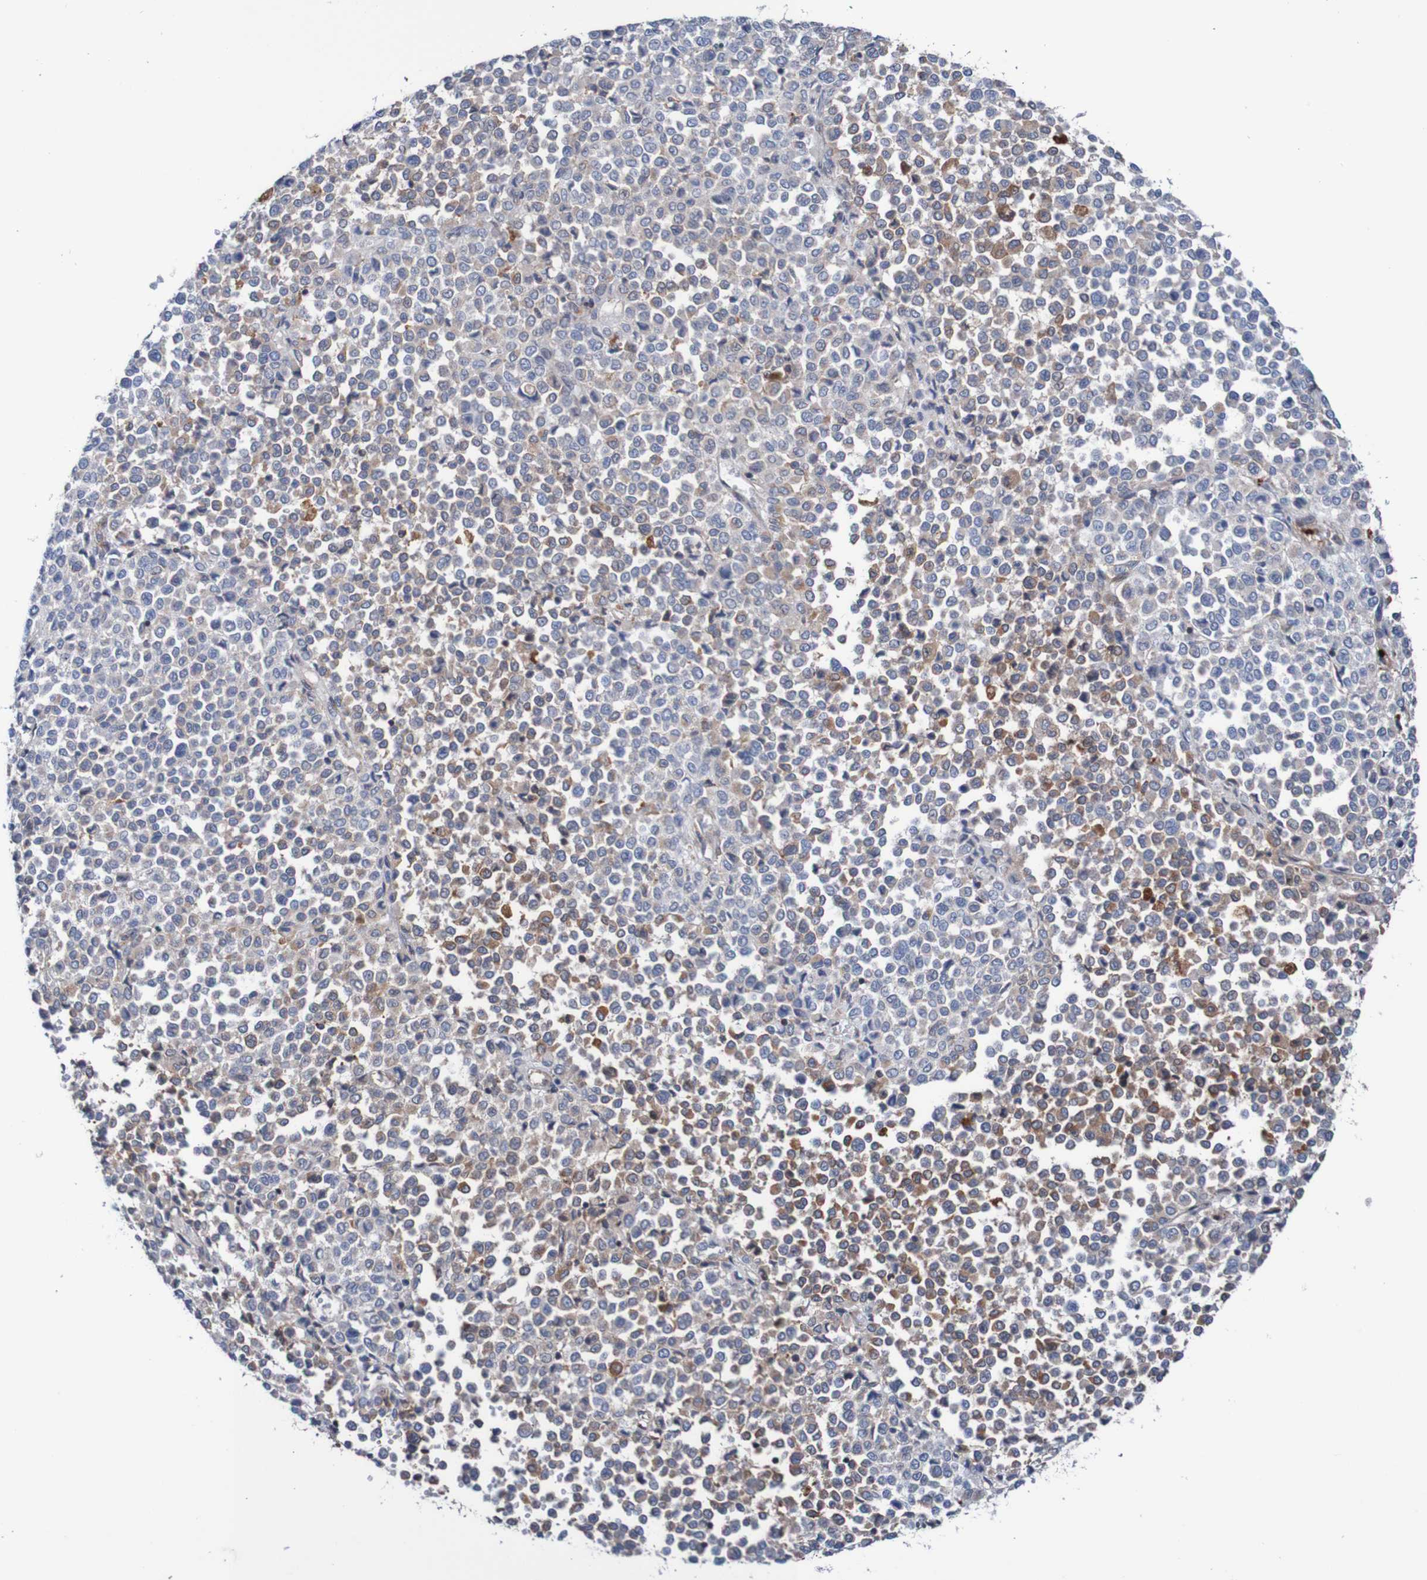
{"staining": {"intensity": "negative", "quantity": "none", "location": "none"}, "tissue": "melanoma", "cell_type": "Tumor cells", "image_type": "cancer", "snomed": [{"axis": "morphology", "description": "Malignant melanoma, Metastatic site"}, {"axis": "topography", "description": "Pancreas"}], "caption": "Tumor cells show no significant positivity in malignant melanoma (metastatic site).", "gene": "RIGI", "patient": {"sex": "female", "age": 30}}